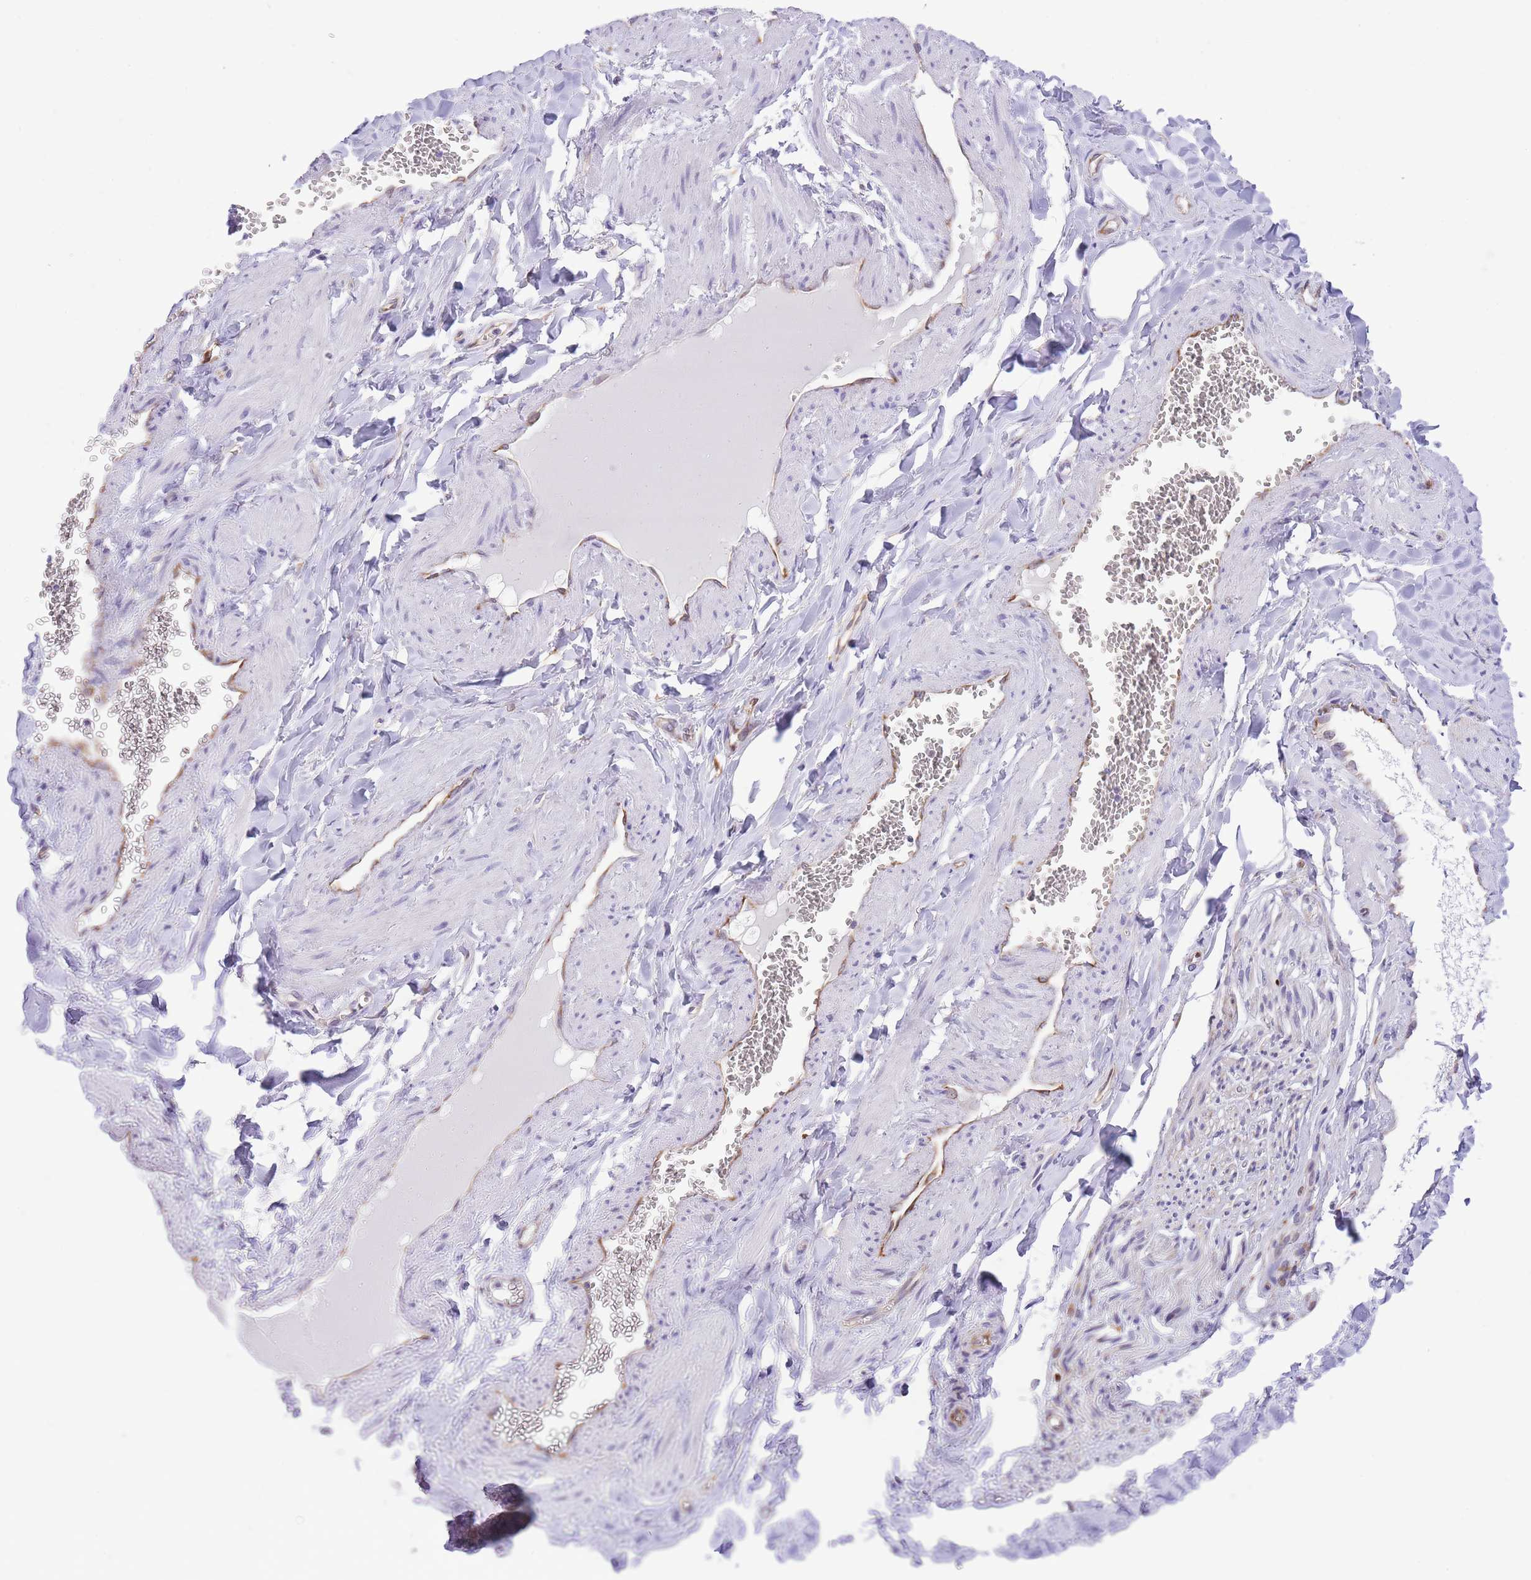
{"staining": {"intensity": "negative", "quantity": "none", "location": "none"}, "tissue": "adipose tissue", "cell_type": "Adipocytes", "image_type": "normal", "snomed": [{"axis": "morphology", "description": "Normal tissue, NOS"}, {"axis": "topography", "description": "Soft tissue"}, {"axis": "topography", "description": "Adipose tissue"}, {"axis": "topography", "description": "Vascular tissue"}, {"axis": "topography", "description": "Peripheral nerve tissue"}], "caption": "The photomicrograph exhibits no staining of adipocytes in normal adipose tissue.", "gene": "MEIOSIN", "patient": {"sex": "male", "age": 46}}